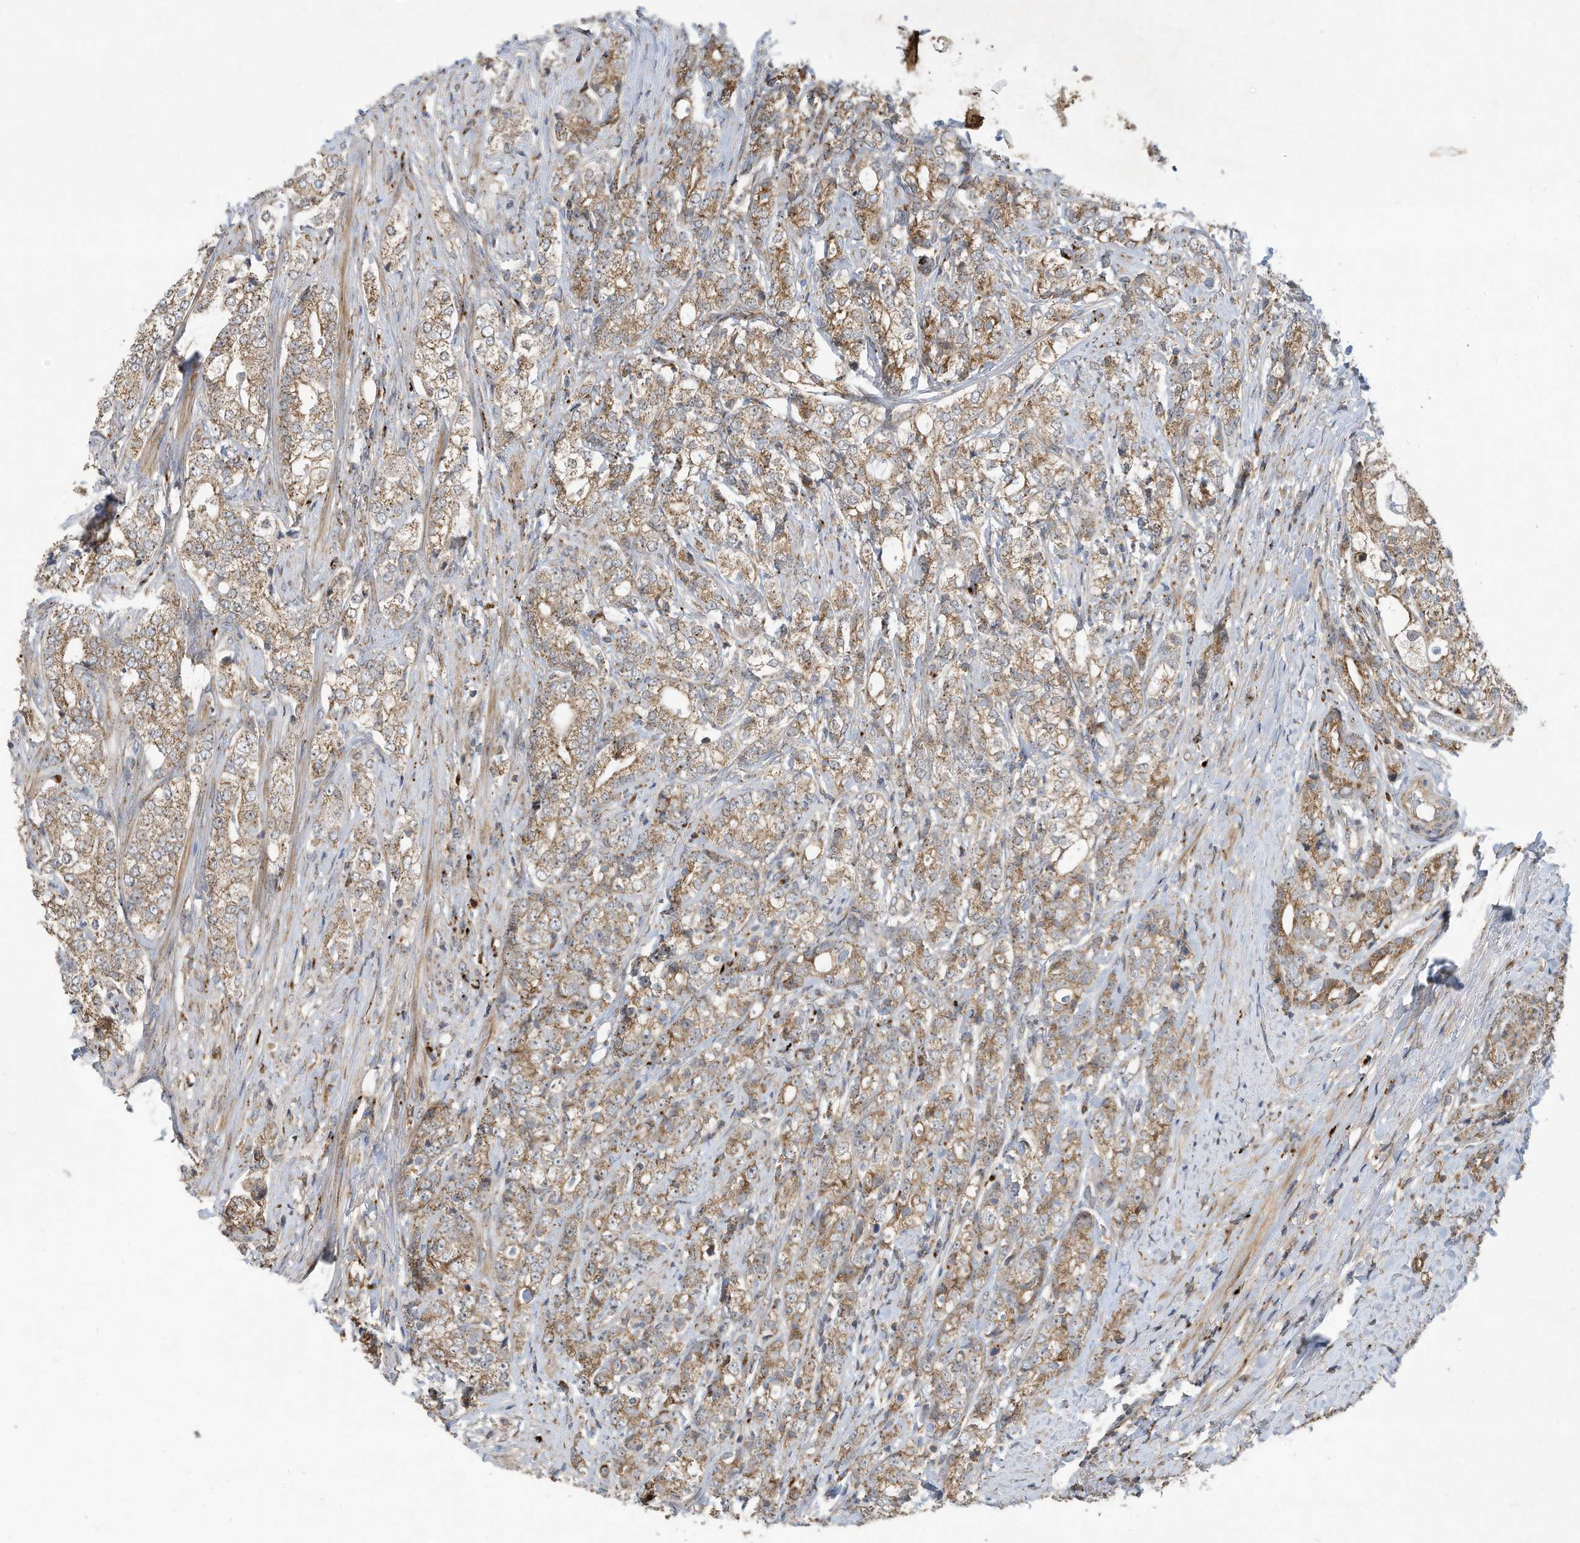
{"staining": {"intensity": "moderate", "quantity": ">75%", "location": "cytoplasmic/membranous"}, "tissue": "prostate cancer", "cell_type": "Tumor cells", "image_type": "cancer", "snomed": [{"axis": "morphology", "description": "Adenocarcinoma, High grade"}, {"axis": "topography", "description": "Prostate"}], "caption": "Immunohistochemistry (IHC) image of neoplastic tissue: prostate cancer stained using immunohistochemistry exhibits medium levels of moderate protein expression localized specifically in the cytoplasmic/membranous of tumor cells, appearing as a cytoplasmic/membranous brown color.", "gene": "C2orf74", "patient": {"sex": "male", "age": 69}}